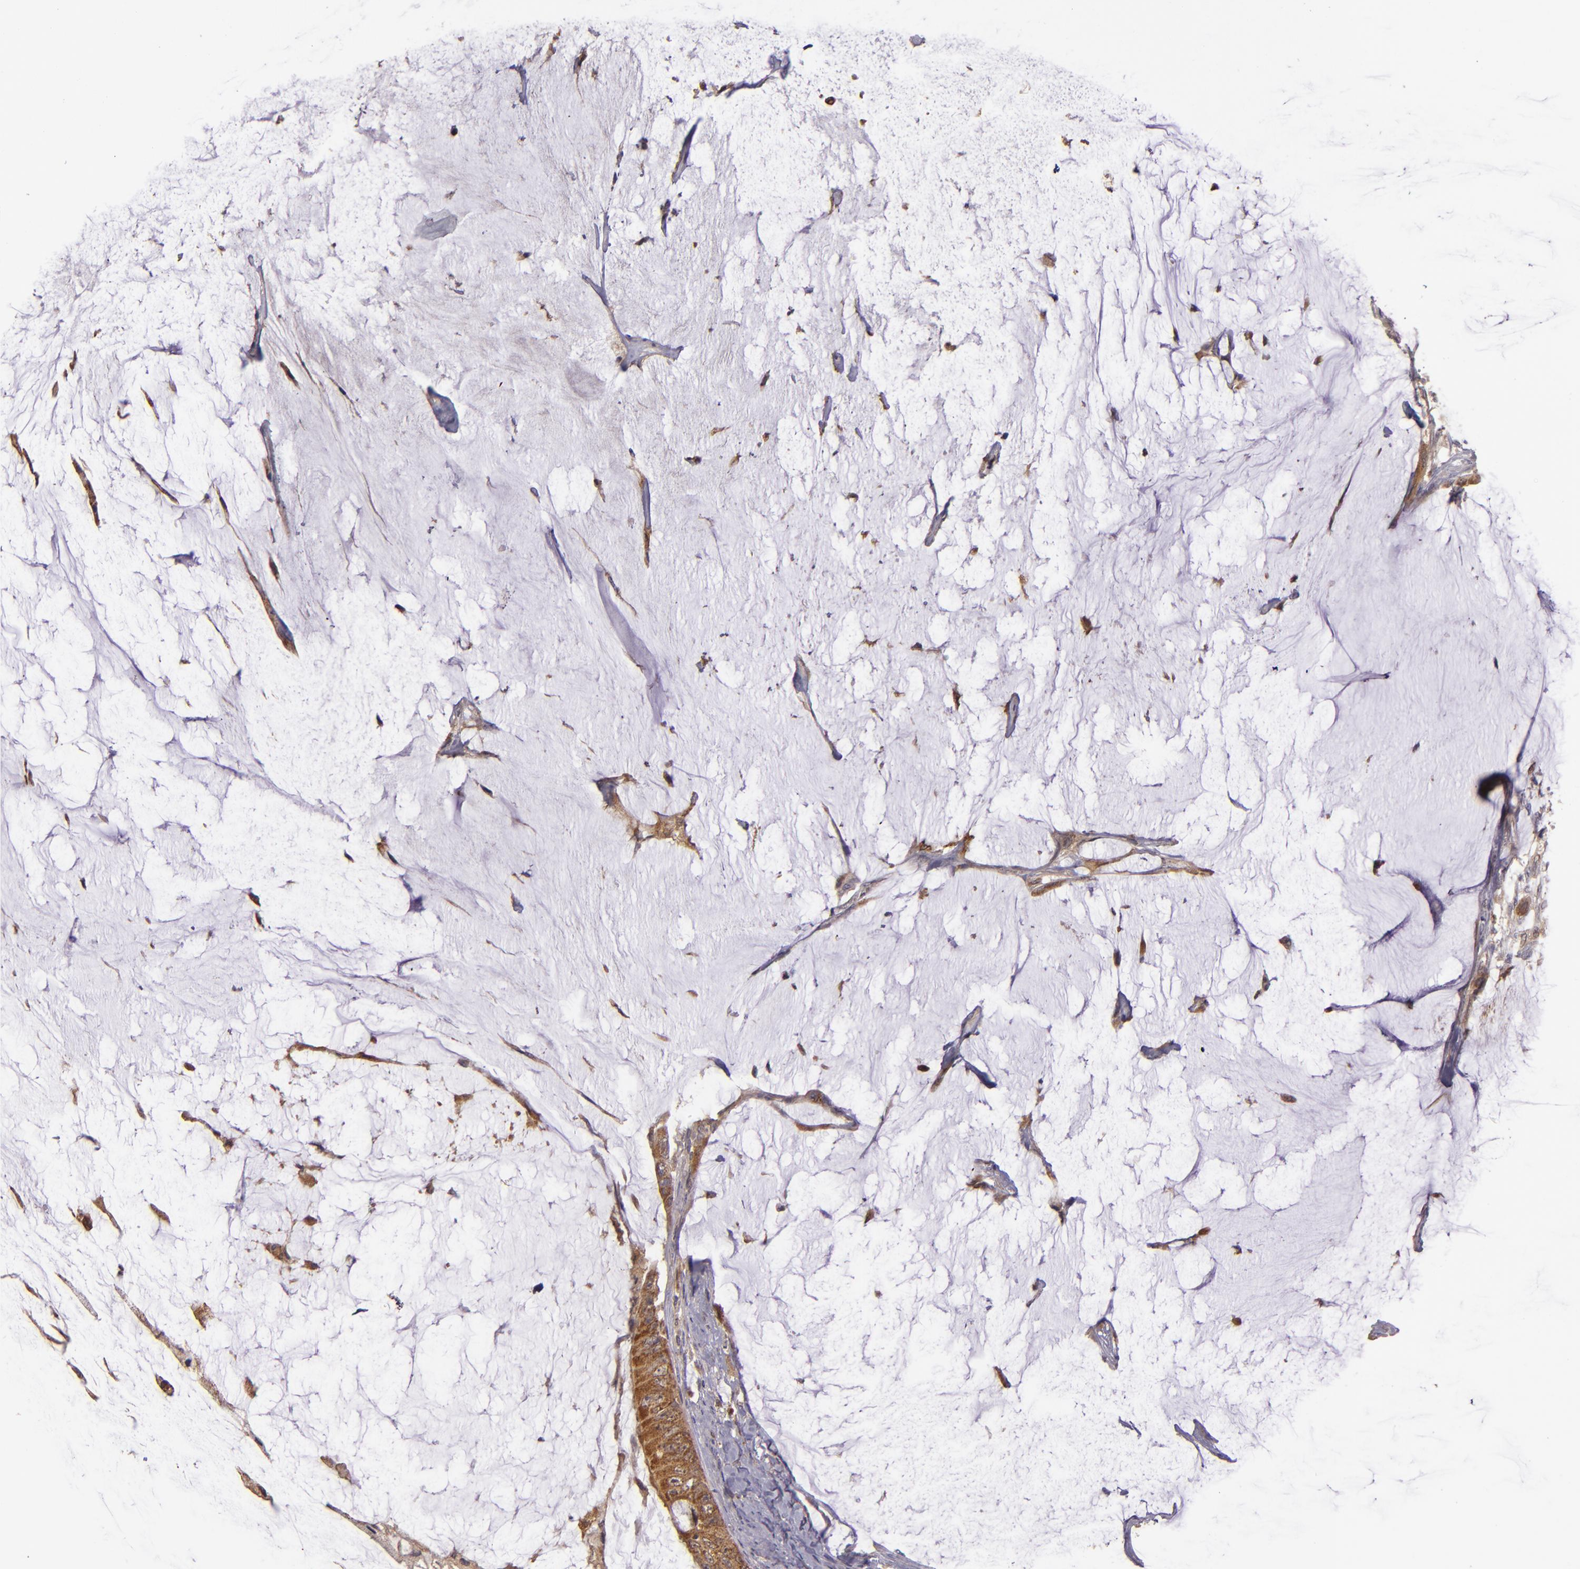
{"staining": {"intensity": "moderate", "quantity": ">75%", "location": "cytoplasmic/membranous"}, "tissue": "colorectal cancer", "cell_type": "Tumor cells", "image_type": "cancer", "snomed": [{"axis": "morphology", "description": "Normal tissue, NOS"}, {"axis": "morphology", "description": "Adenocarcinoma, NOS"}, {"axis": "topography", "description": "Rectum"}, {"axis": "topography", "description": "Peripheral nerve tissue"}], "caption": "High-power microscopy captured an IHC micrograph of colorectal adenocarcinoma, revealing moderate cytoplasmic/membranous positivity in about >75% of tumor cells. (Brightfield microscopy of DAB IHC at high magnification).", "gene": "FHIT", "patient": {"sex": "female", "age": 77}}